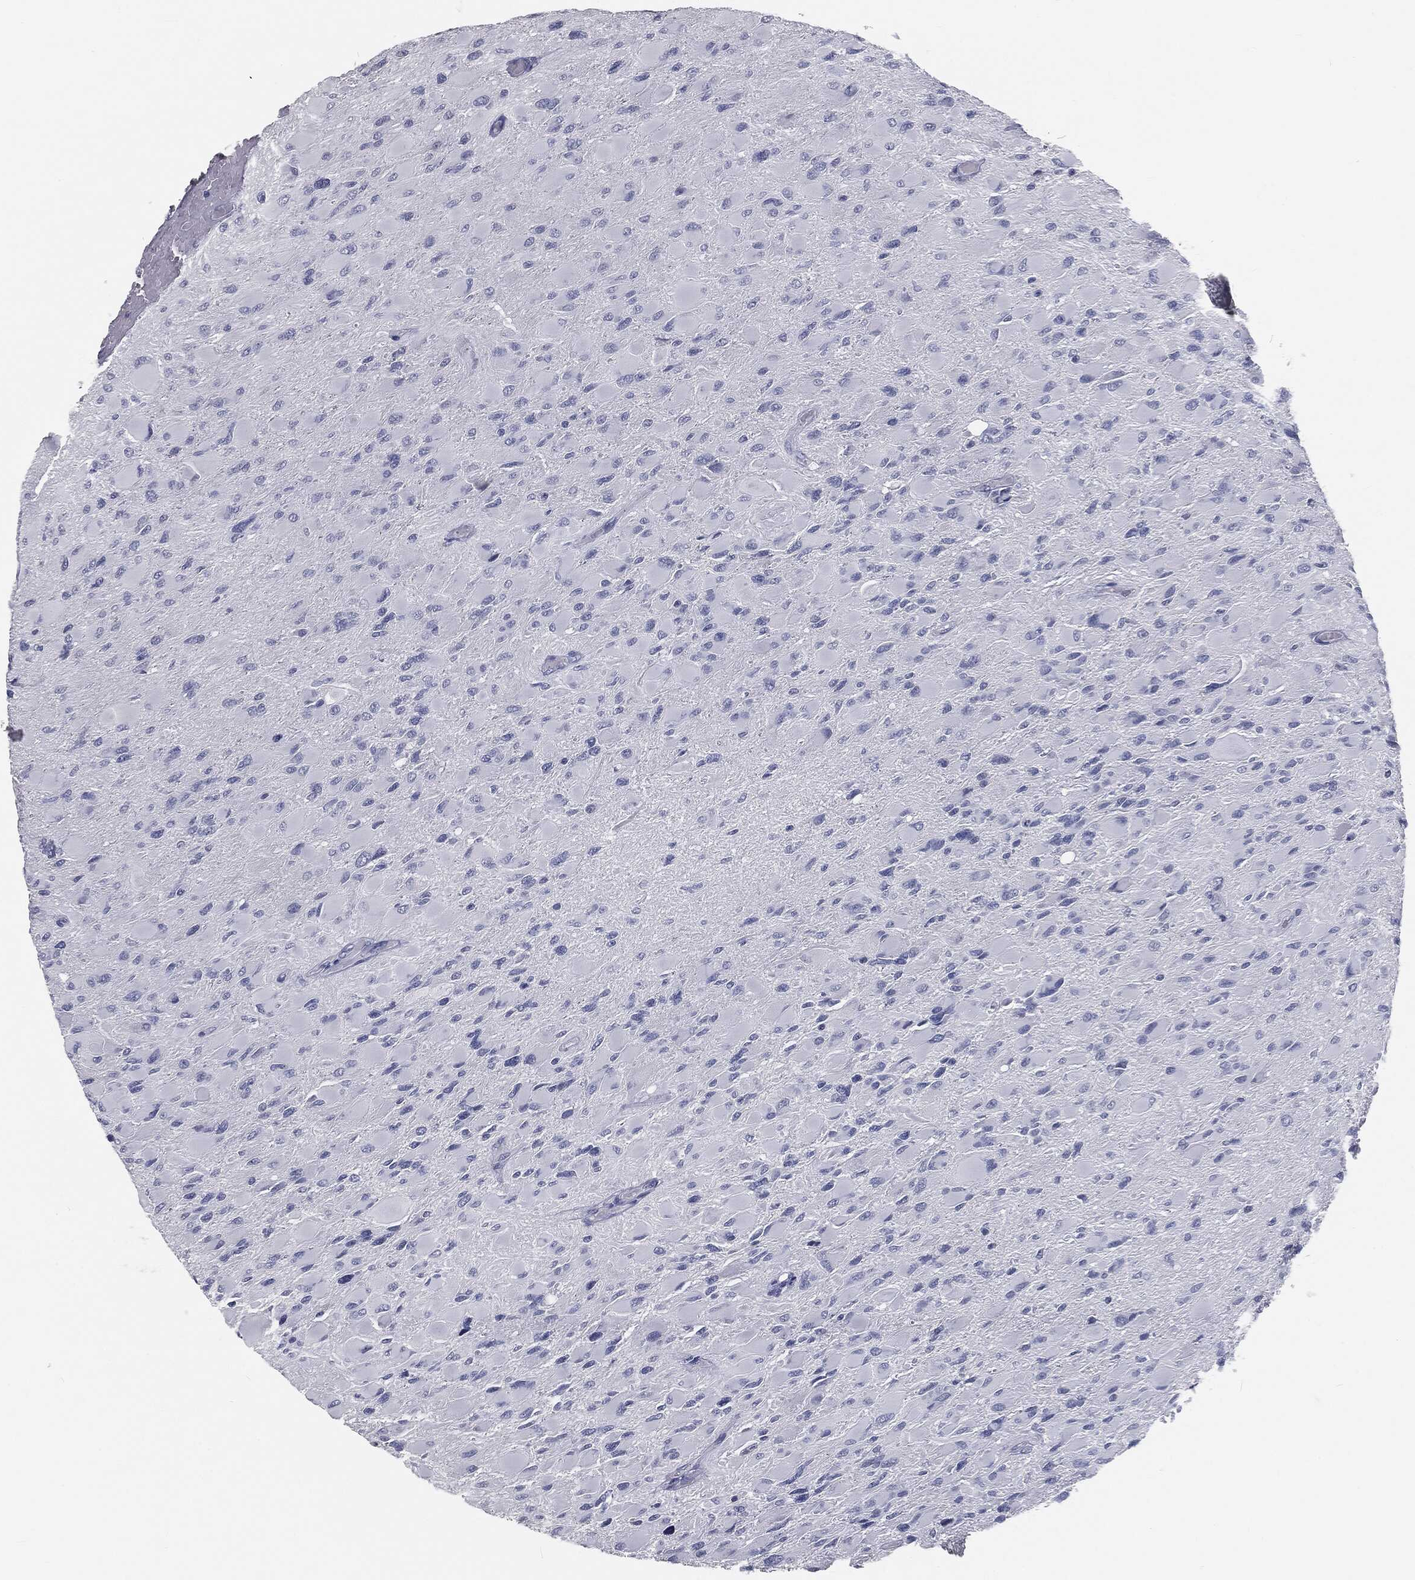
{"staining": {"intensity": "negative", "quantity": "none", "location": "none"}, "tissue": "glioma", "cell_type": "Tumor cells", "image_type": "cancer", "snomed": [{"axis": "morphology", "description": "Glioma, malignant, High grade"}, {"axis": "topography", "description": "Cerebral cortex"}], "caption": "IHC of malignant high-grade glioma shows no positivity in tumor cells.", "gene": "PRAME", "patient": {"sex": "female", "age": 36}}